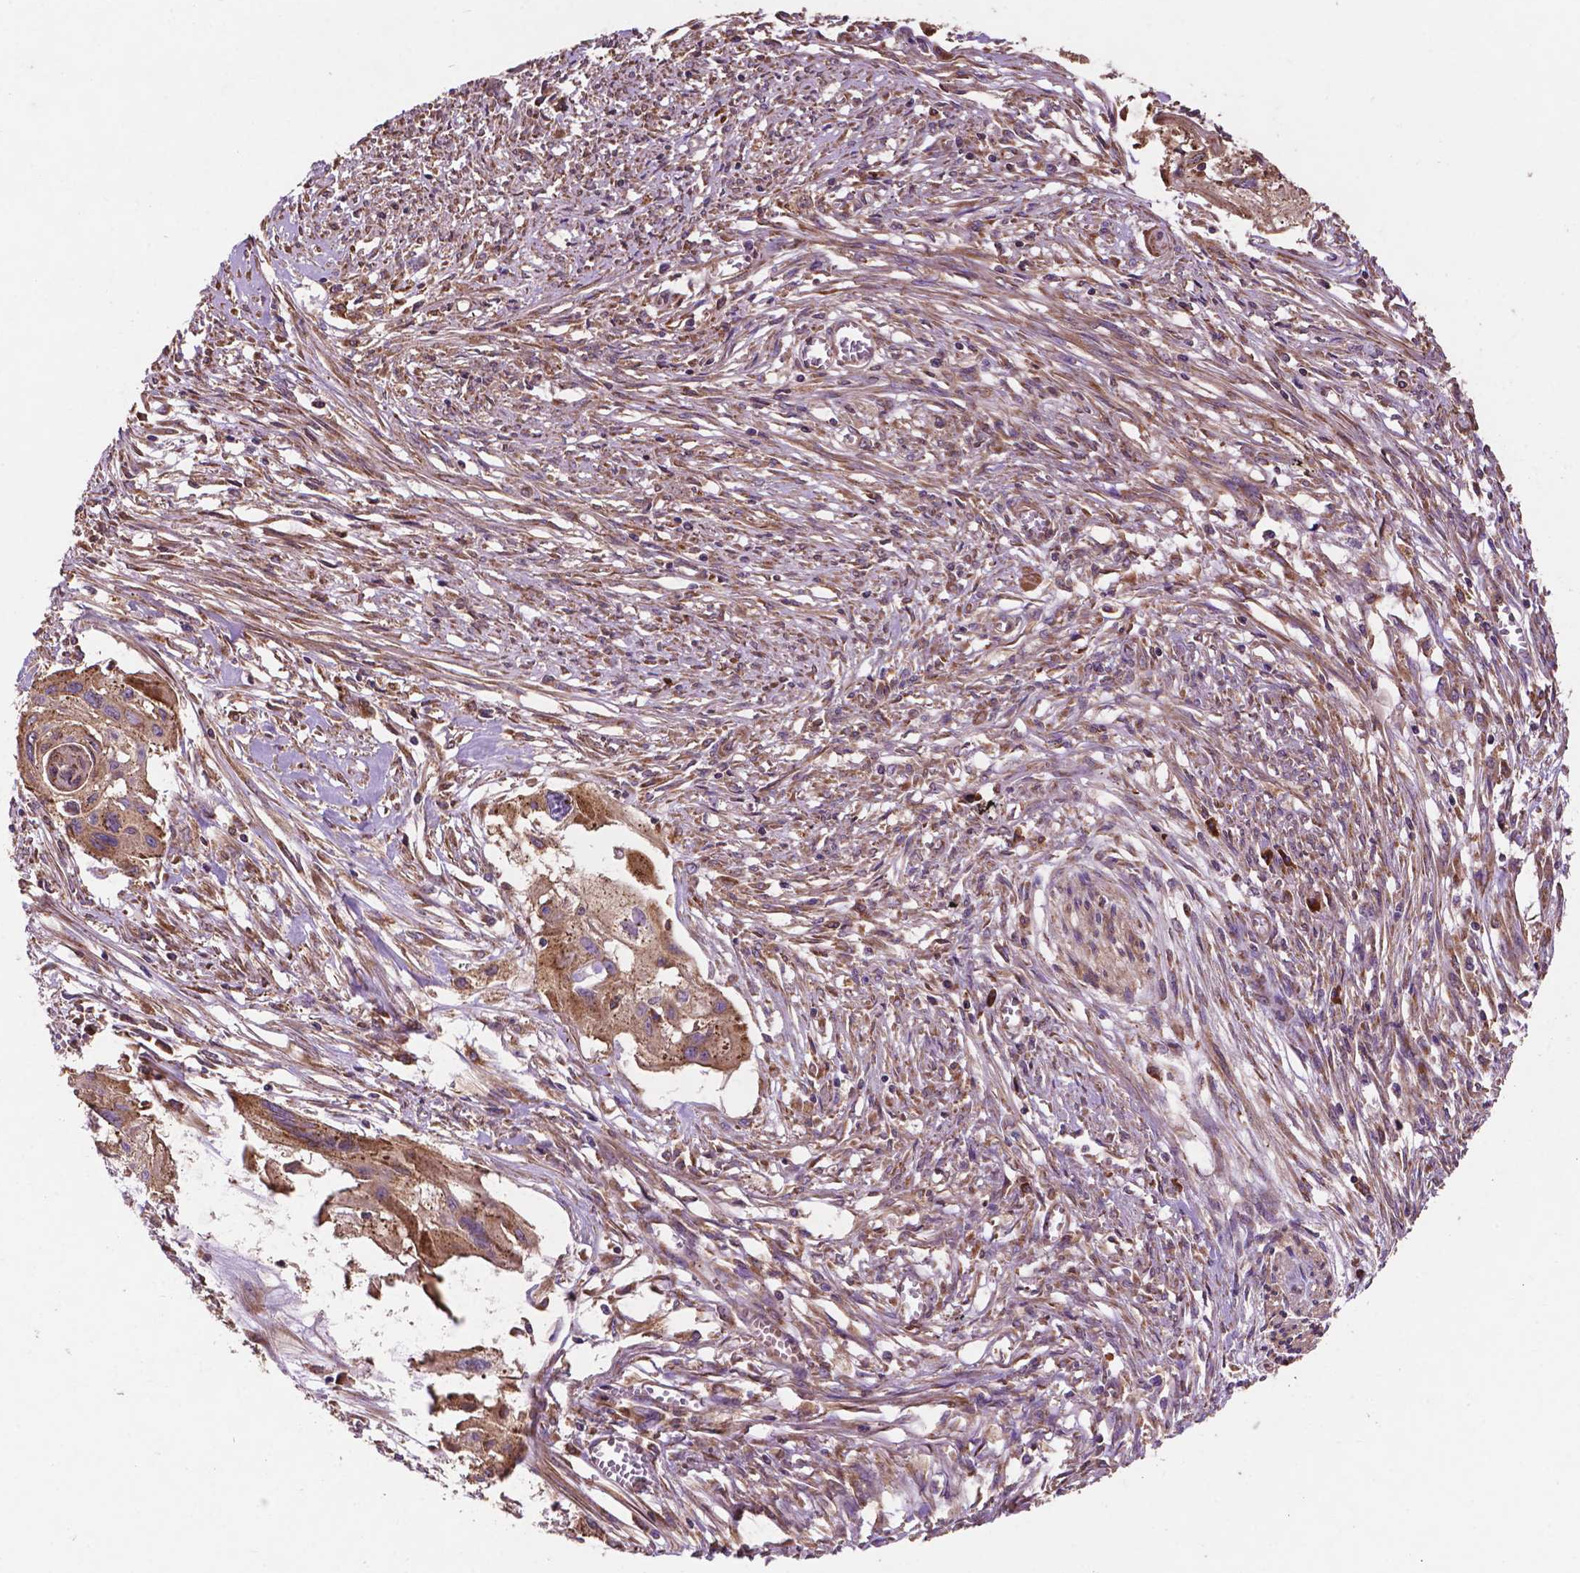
{"staining": {"intensity": "moderate", "quantity": ">75%", "location": "cytoplasmic/membranous"}, "tissue": "cervical cancer", "cell_type": "Tumor cells", "image_type": "cancer", "snomed": [{"axis": "morphology", "description": "Squamous cell carcinoma, NOS"}, {"axis": "topography", "description": "Cervix"}], "caption": "Squamous cell carcinoma (cervical) stained with a brown dye exhibits moderate cytoplasmic/membranous positive staining in about >75% of tumor cells.", "gene": "CCDC71L", "patient": {"sex": "female", "age": 49}}